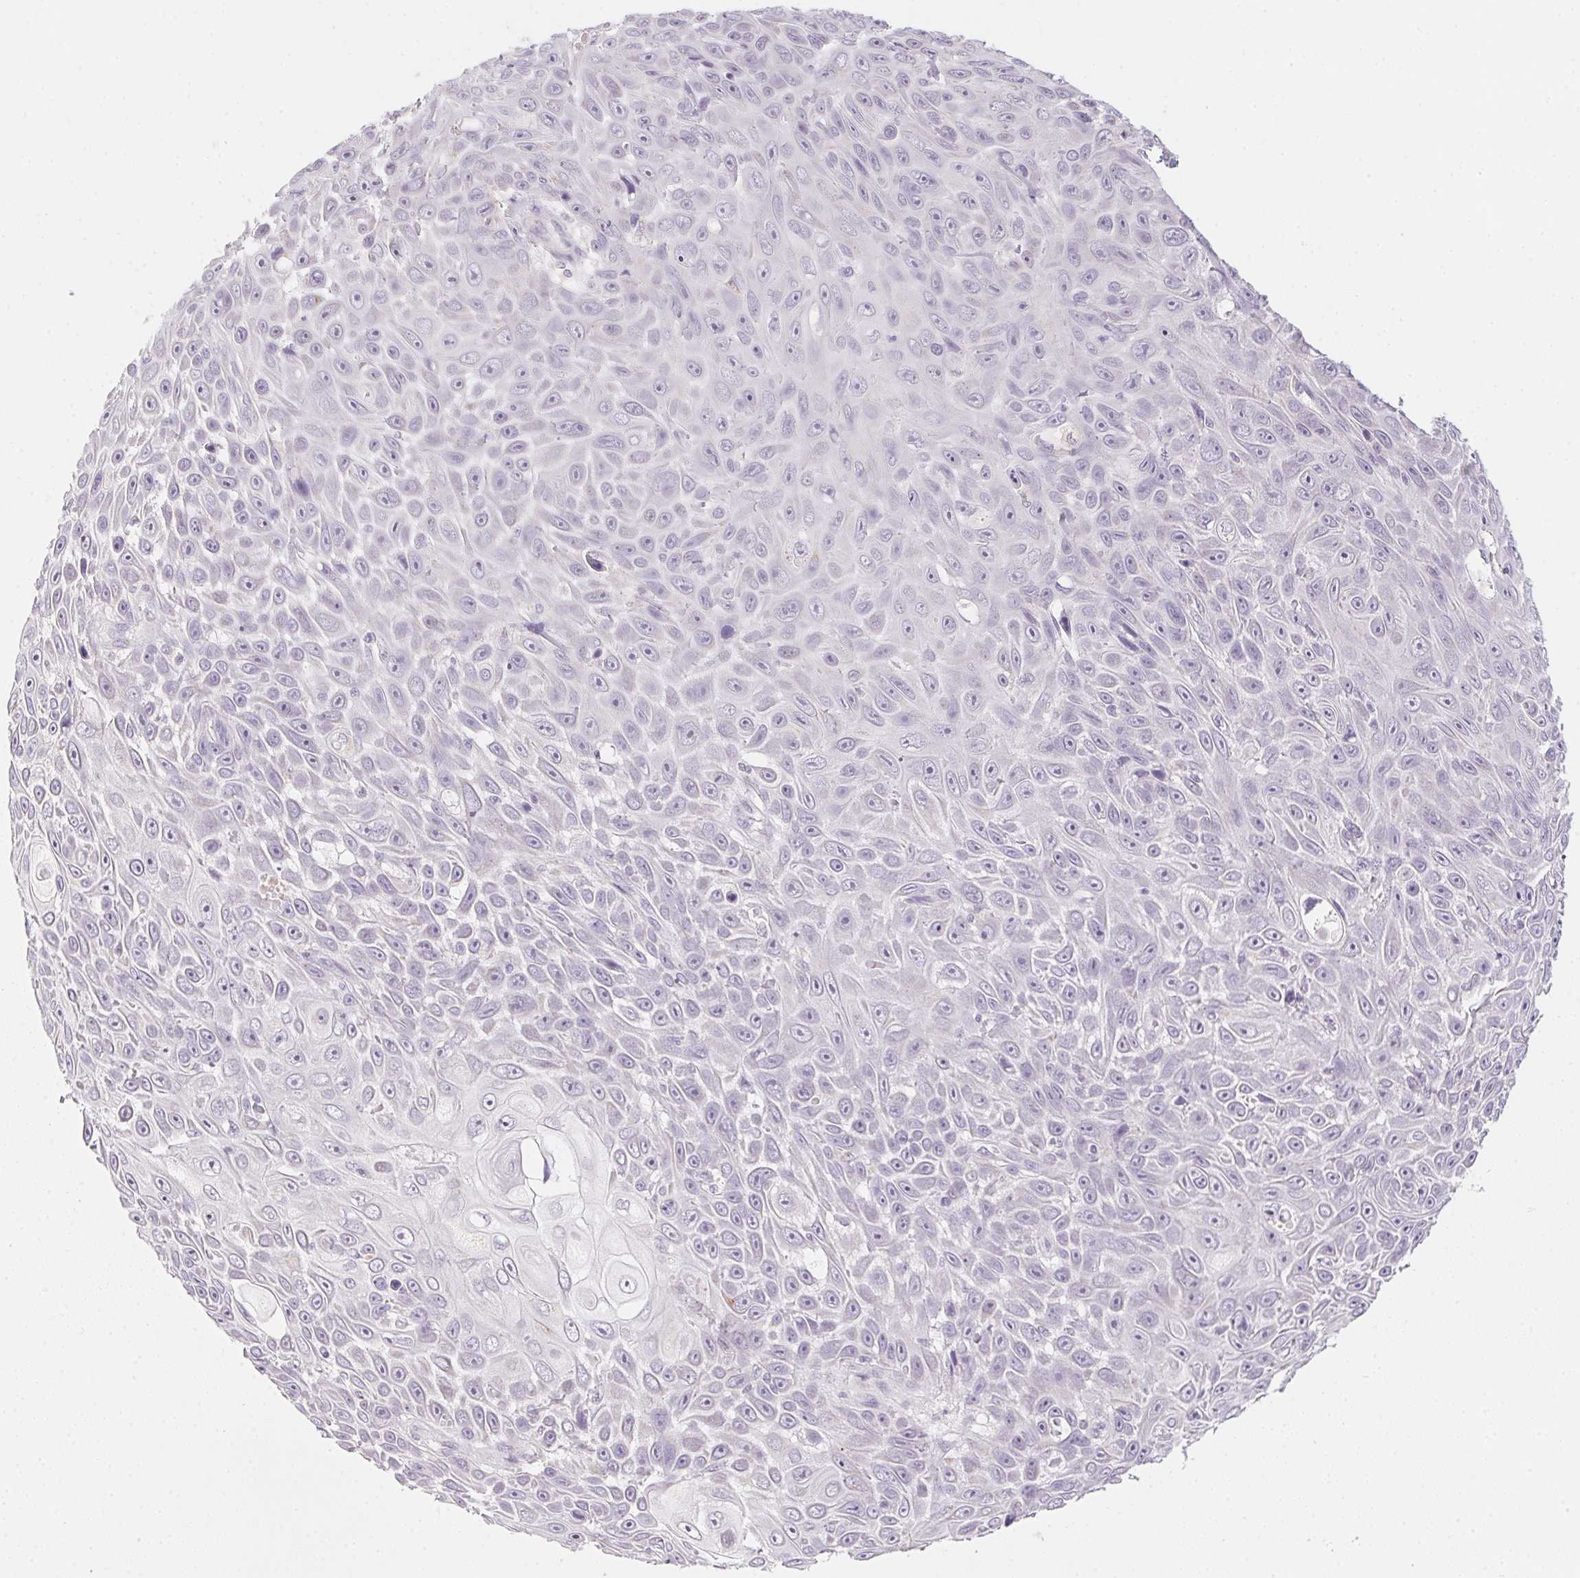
{"staining": {"intensity": "negative", "quantity": "none", "location": "none"}, "tissue": "skin cancer", "cell_type": "Tumor cells", "image_type": "cancer", "snomed": [{"axis": "morphology", "description": "Squamous cell carcinoma, NOS"}, {"axis": "topography", "description": "Skin"}], "caption": "A high-resolution histopathology image shows IHC staining of skin cancer (squamous cell carcinoma), which displays no significant positivity in tumor cells. (DAB (3,3'-diaminobenzidine) immunohistochemistry, high magnification).", "gene": "PRPH", "patient": {"sex": "male", "age": 82}}